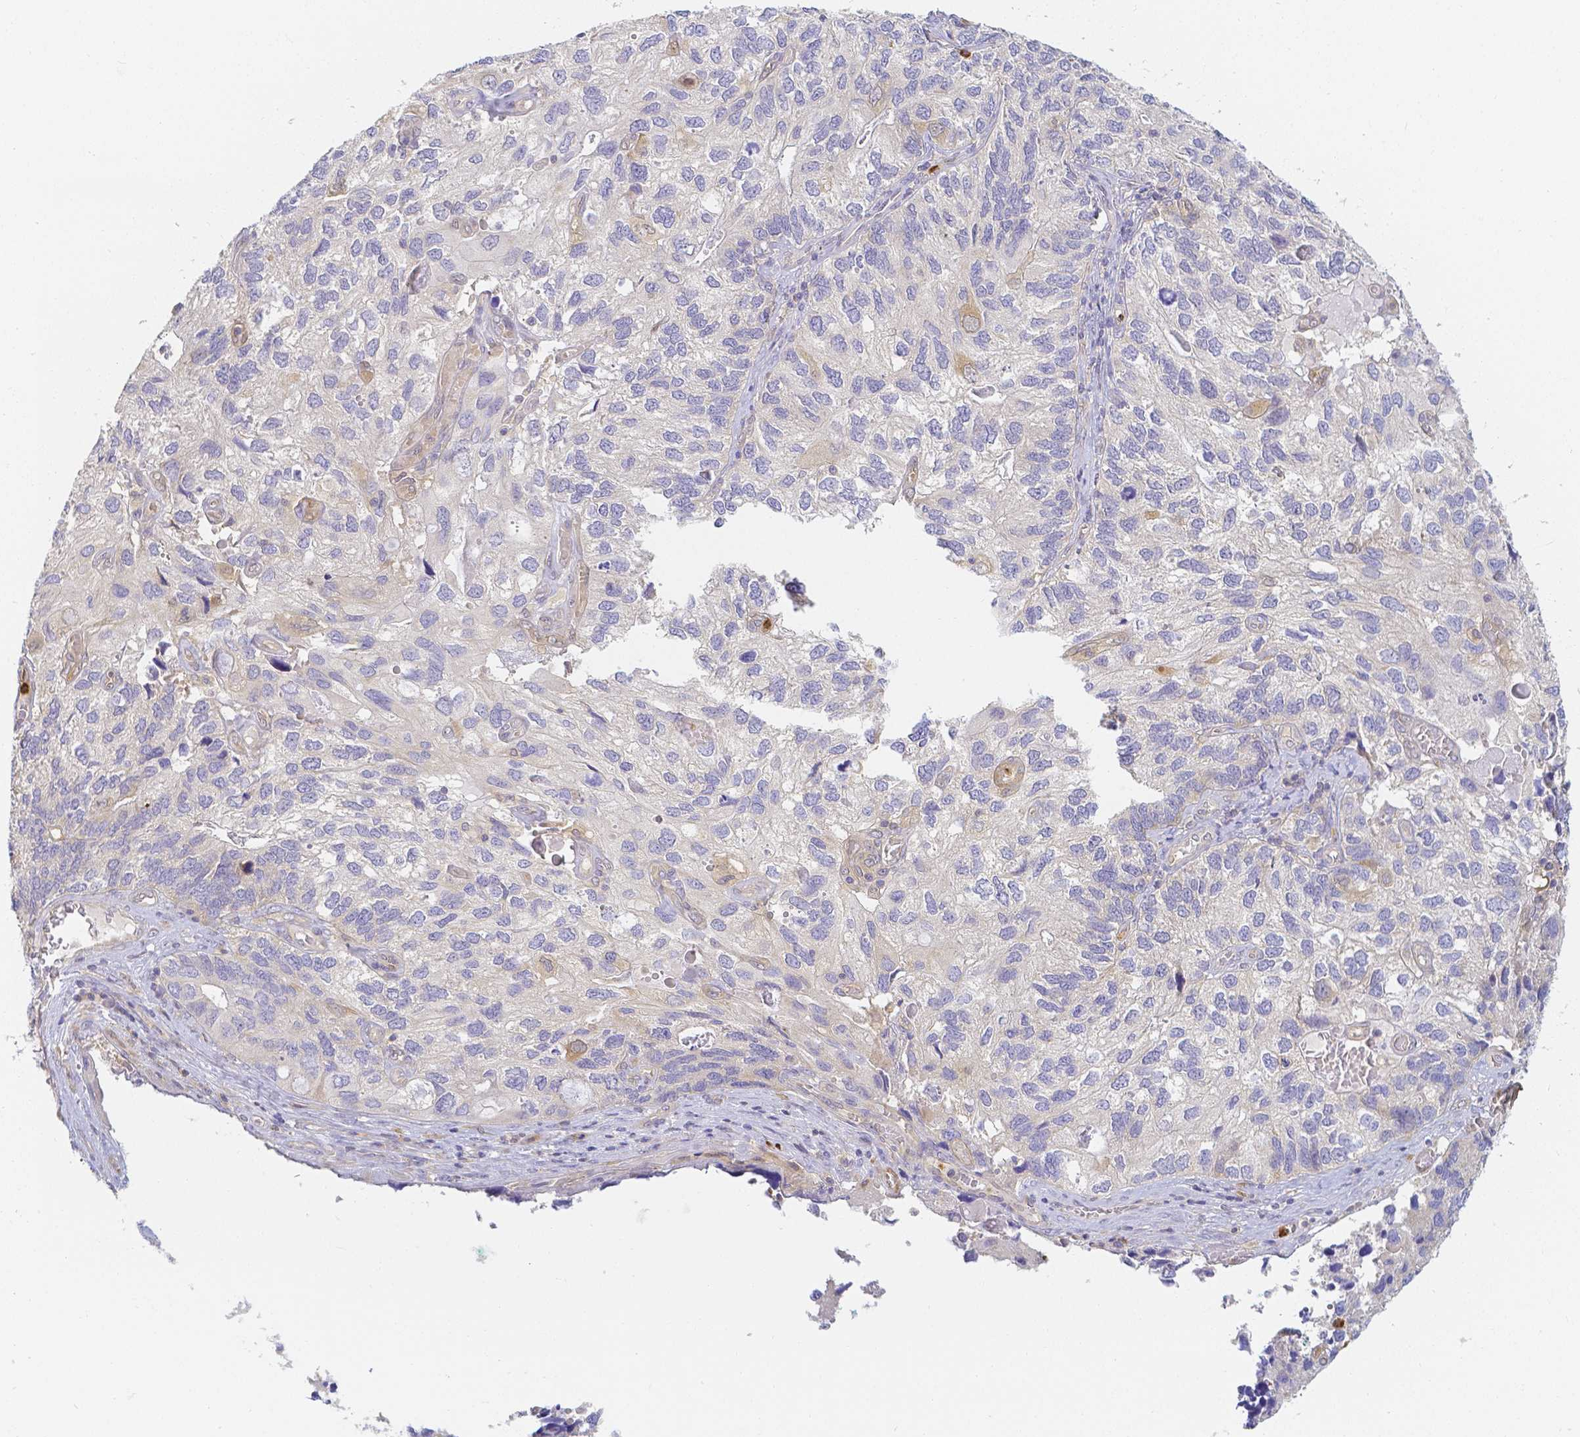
{"staining": {"intensity": "negative", "quantity": "none", "location": "none"}, "tissue": "endometrial cancer", "cell_type": "Tumor cells", "image_type": "cancer", "snomed": [{"axis": "morphology", "description": "Carcinoma, NOS"}, {"axis": "topography", "description": "Uterus"}], "caption": "Immunohistochemical staining of endometrial carcinoma reveals no significant expression in tumor cells. (DAB IHC with hematoxylin counter stain).", "gene": "KCNH1", "patient": {"sex": "female", "age": 76}}